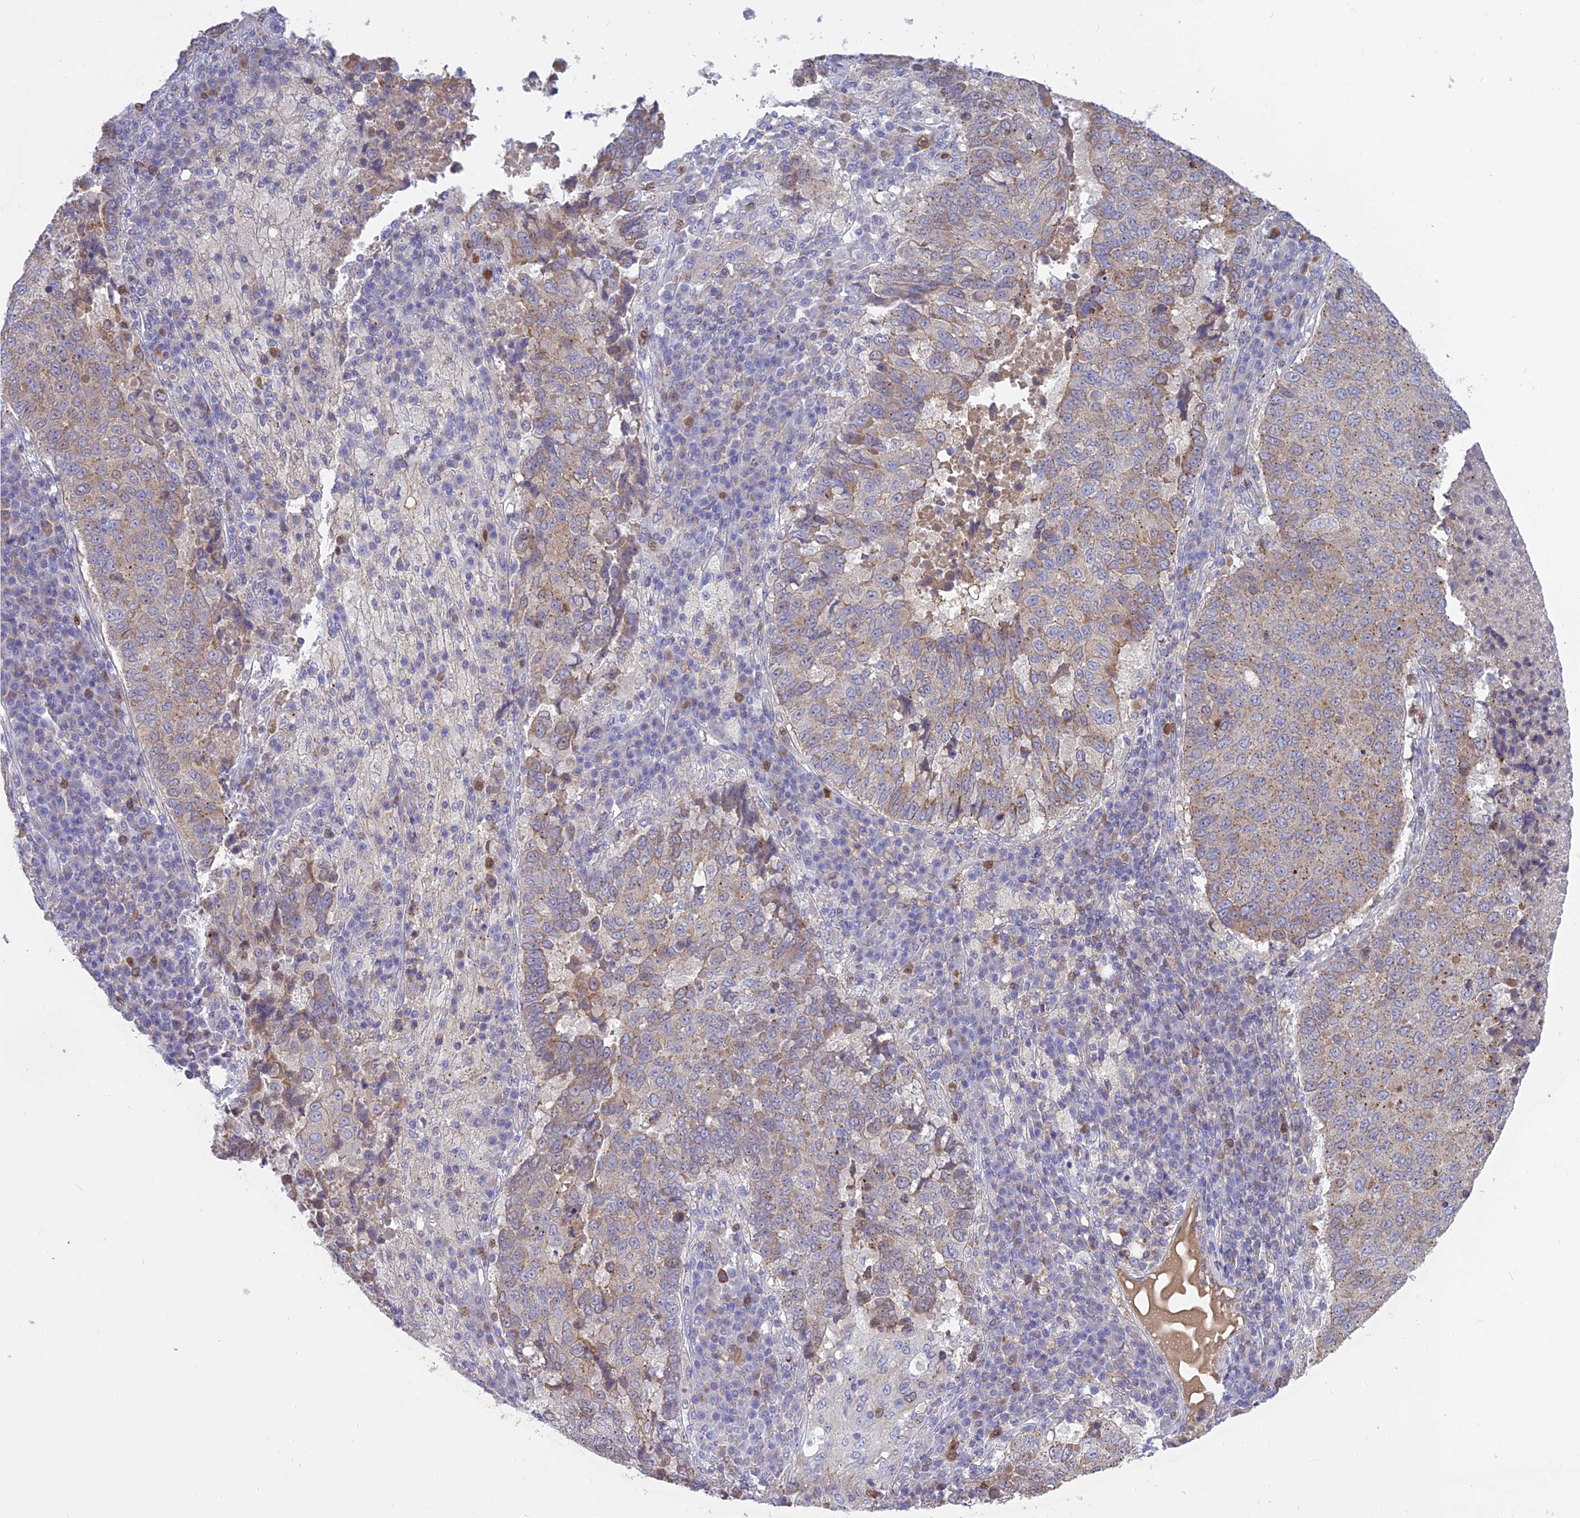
{"staining": {"intensity": "weak", "quantity": "25%-75%", "location": "cytoplasmic/membranous"}, "tissue": "lung cancer", "cell_type": "Tumor cells", "image_type": "cancer", "snomed": [{"axis": "morphology", "description": "Squamous cell carcinoma, NOS"}, {"axis": "topography", "description": "Lung"}], "caption": "Immunohistochemical staining of human lung squamous cell carcinoma demonstrates weak cytoplasmic/membranous protein expression in approximately 25%-75% of tumor cells.", "gene": "CENPV", "patient": {"sex": "male", "age": 73}}